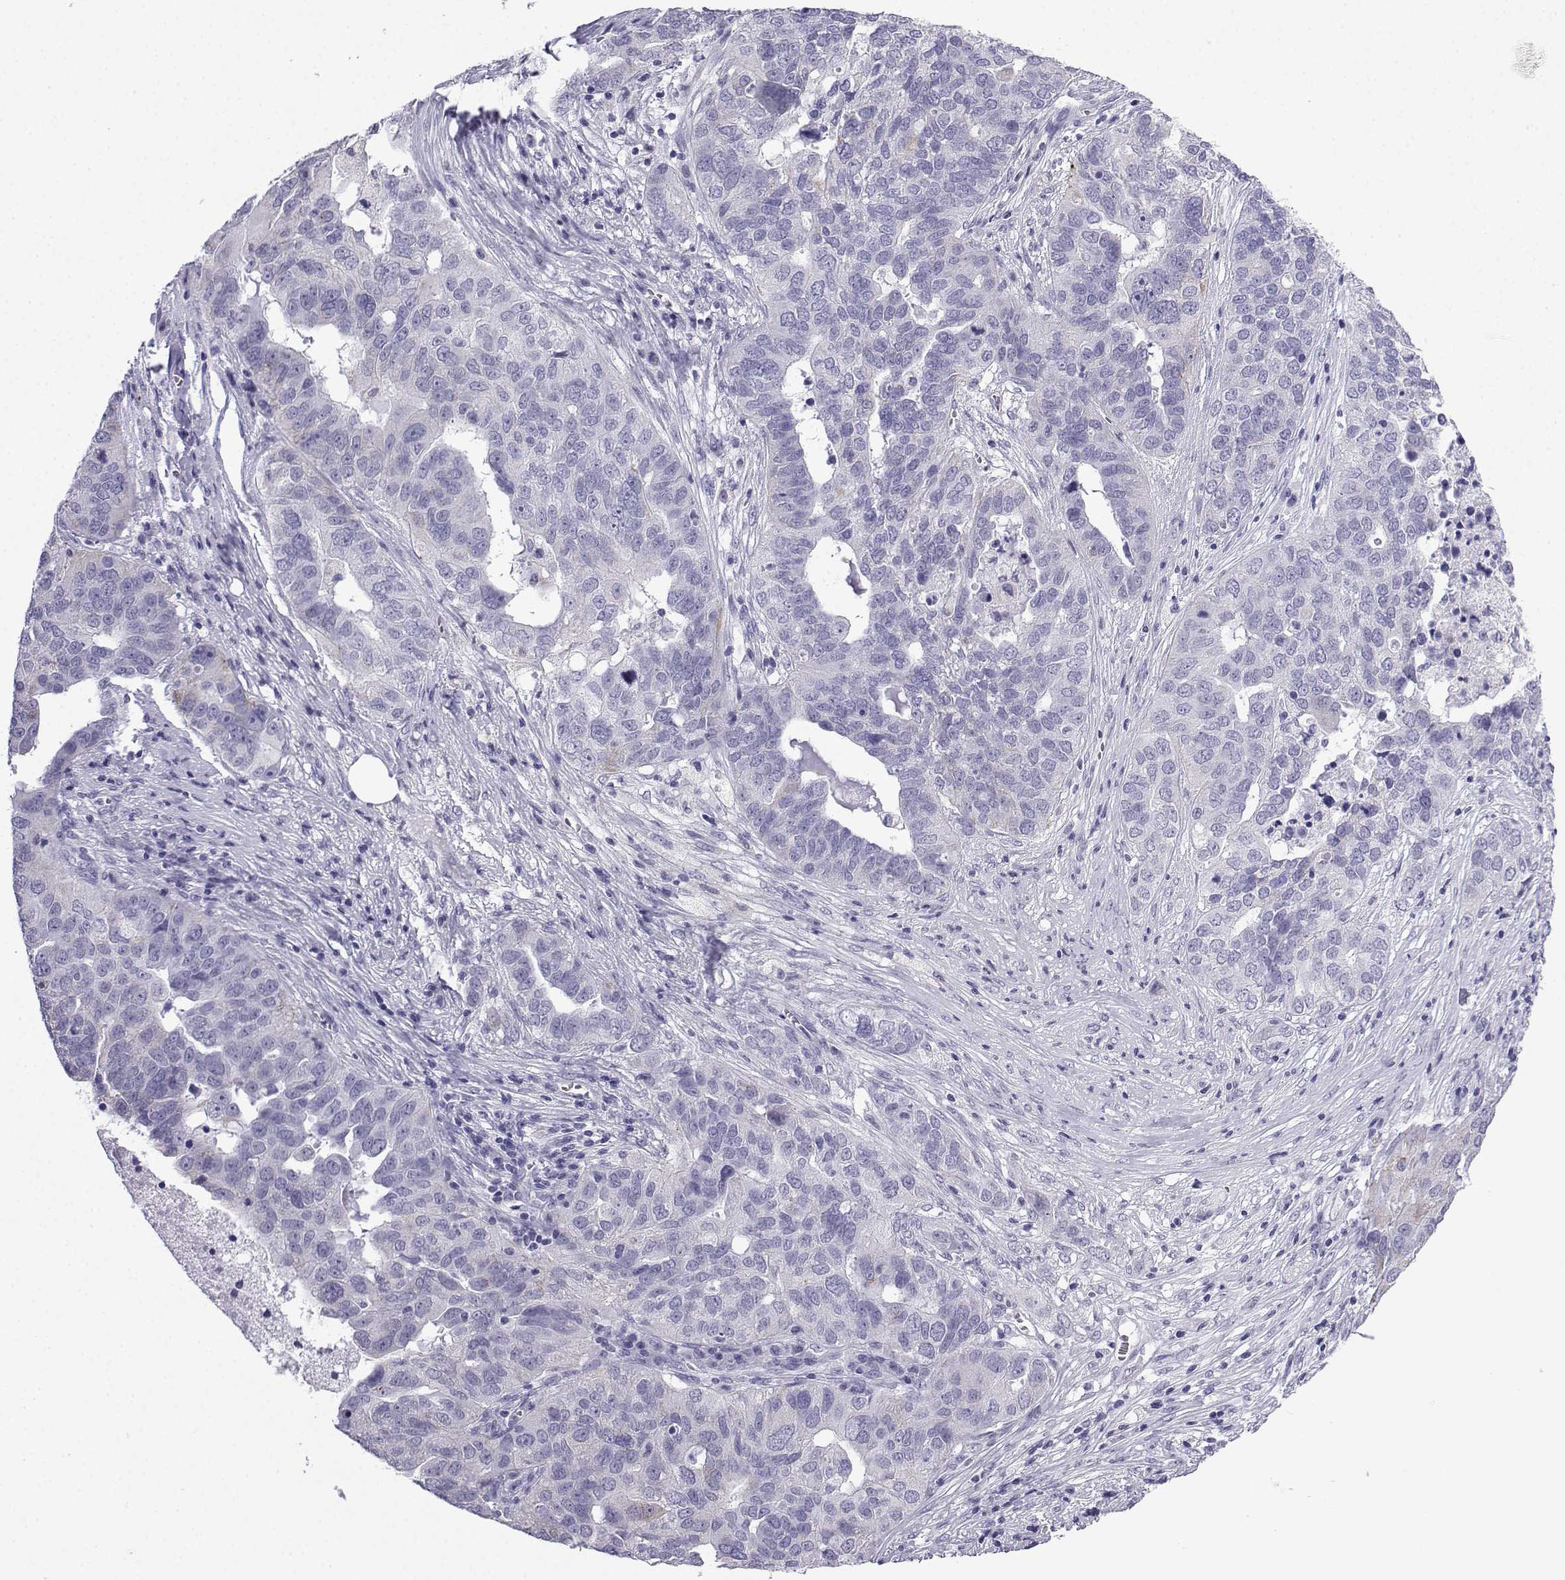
{"staining": {"intensity": "negative", "quantity": "none", "location": "none"}, "tissue": "ovarian cancer", "cell_type": "Tumor cells", "image_type": "cancer", "snomed": [{"axis": "morphology", "description": "Carcinoma, endometroid"}, {"axis": "topography", "description": "Soft tissue"}, {"axis": "topography", "description": "Ovary"}], "caption": "Endometroid carcinoma (ovarian) was stained to show a protein in brown. There is no significant positivity in tumor cells.", "gene": "ACRBP", "patient": {"sex": "female", "age": 52}}